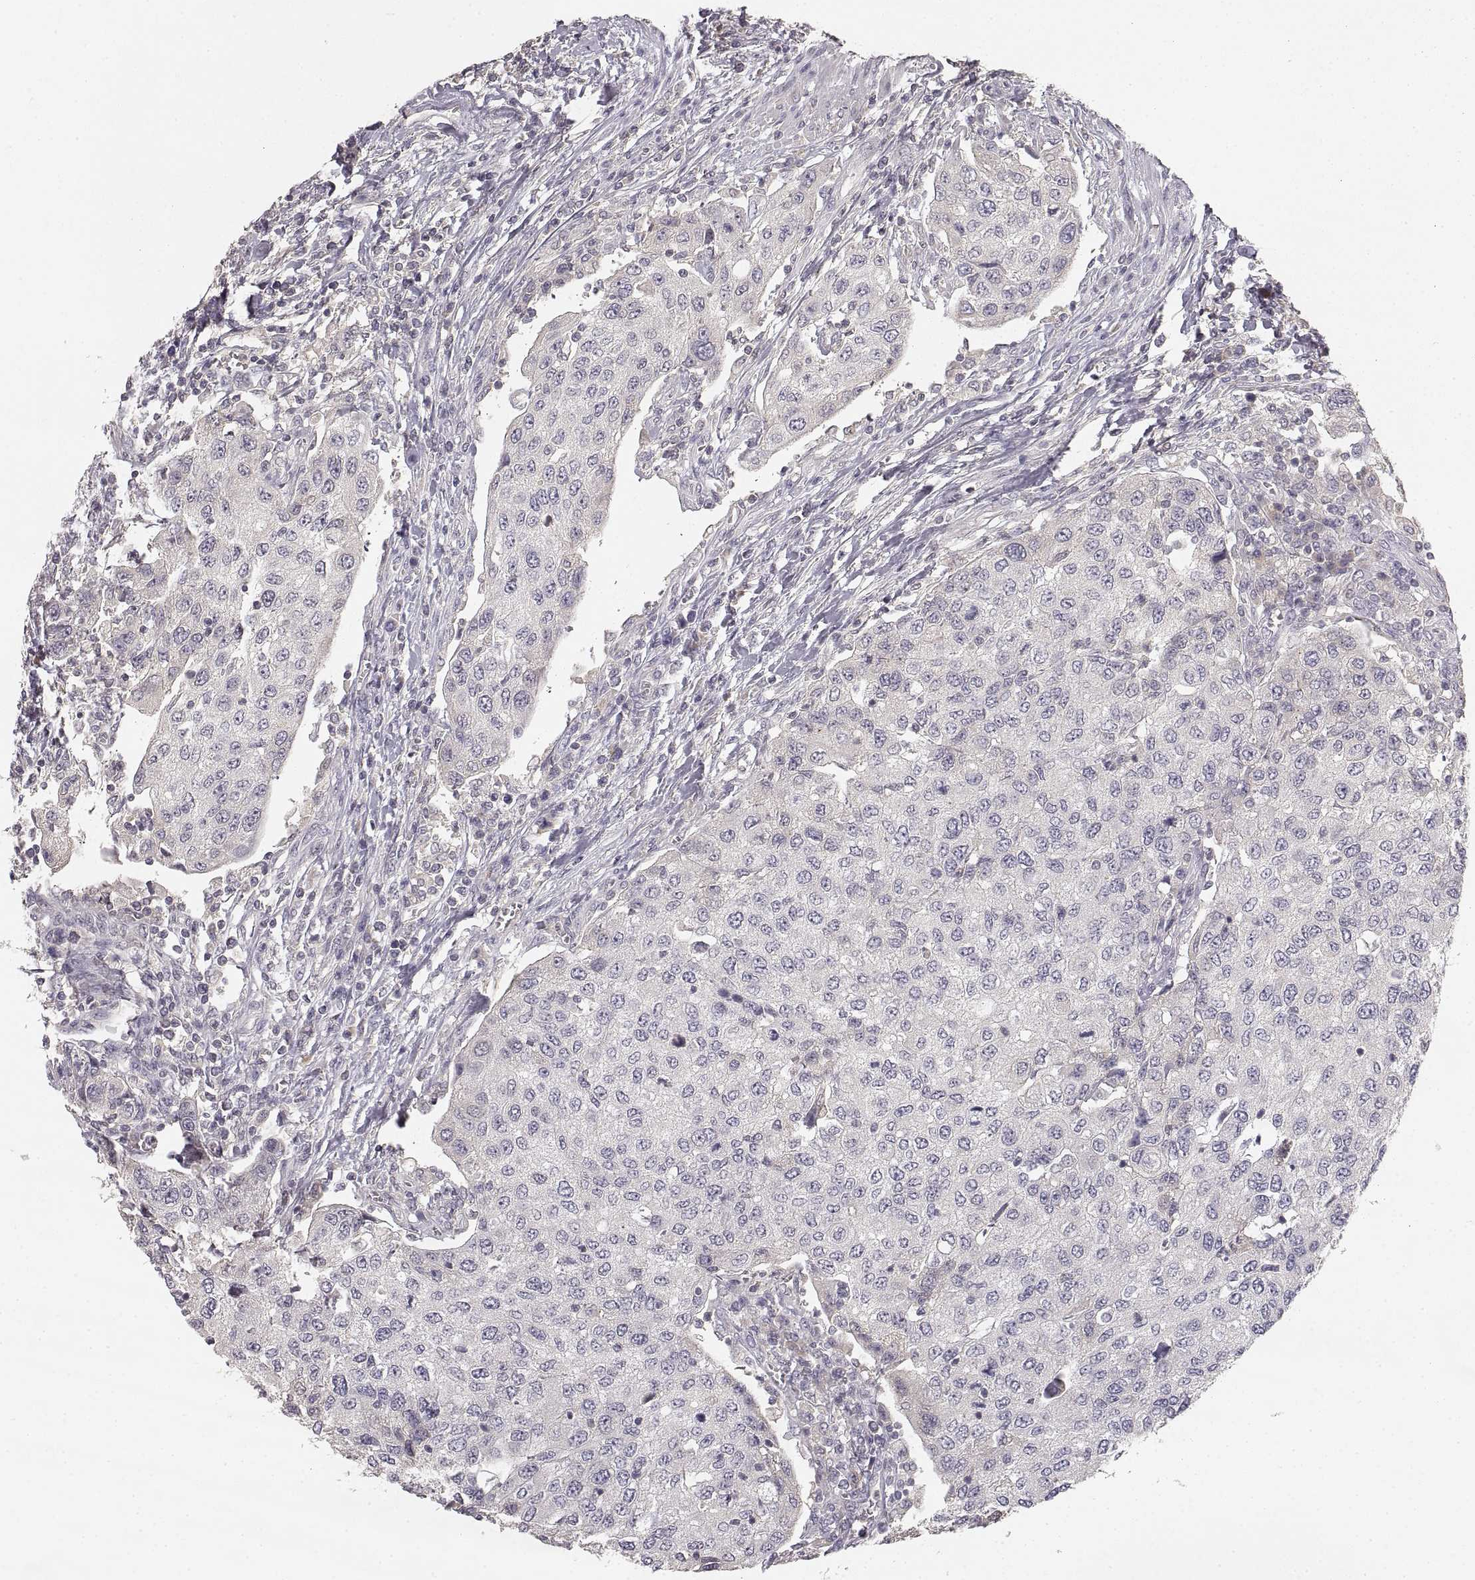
{"staining": {"intensity": "negative", "quantity": "none", "location": "none"}, "tissue": "urothelial cancer", "cell_type": "Tumor cells", "image_type": "cancer", "snomed": [{"axis": "morphology", "description": "Urothelial carcinoma, High grade"}, {"axis": "topography", "description": "Urinary bladder"}], "caption": "Protein analysis of high-grade urothelial carcinoma reveals no significant positivity in tumor cells.", "gene": "RUNDC3A", "patient": {"sex": "female", "age": 78}}